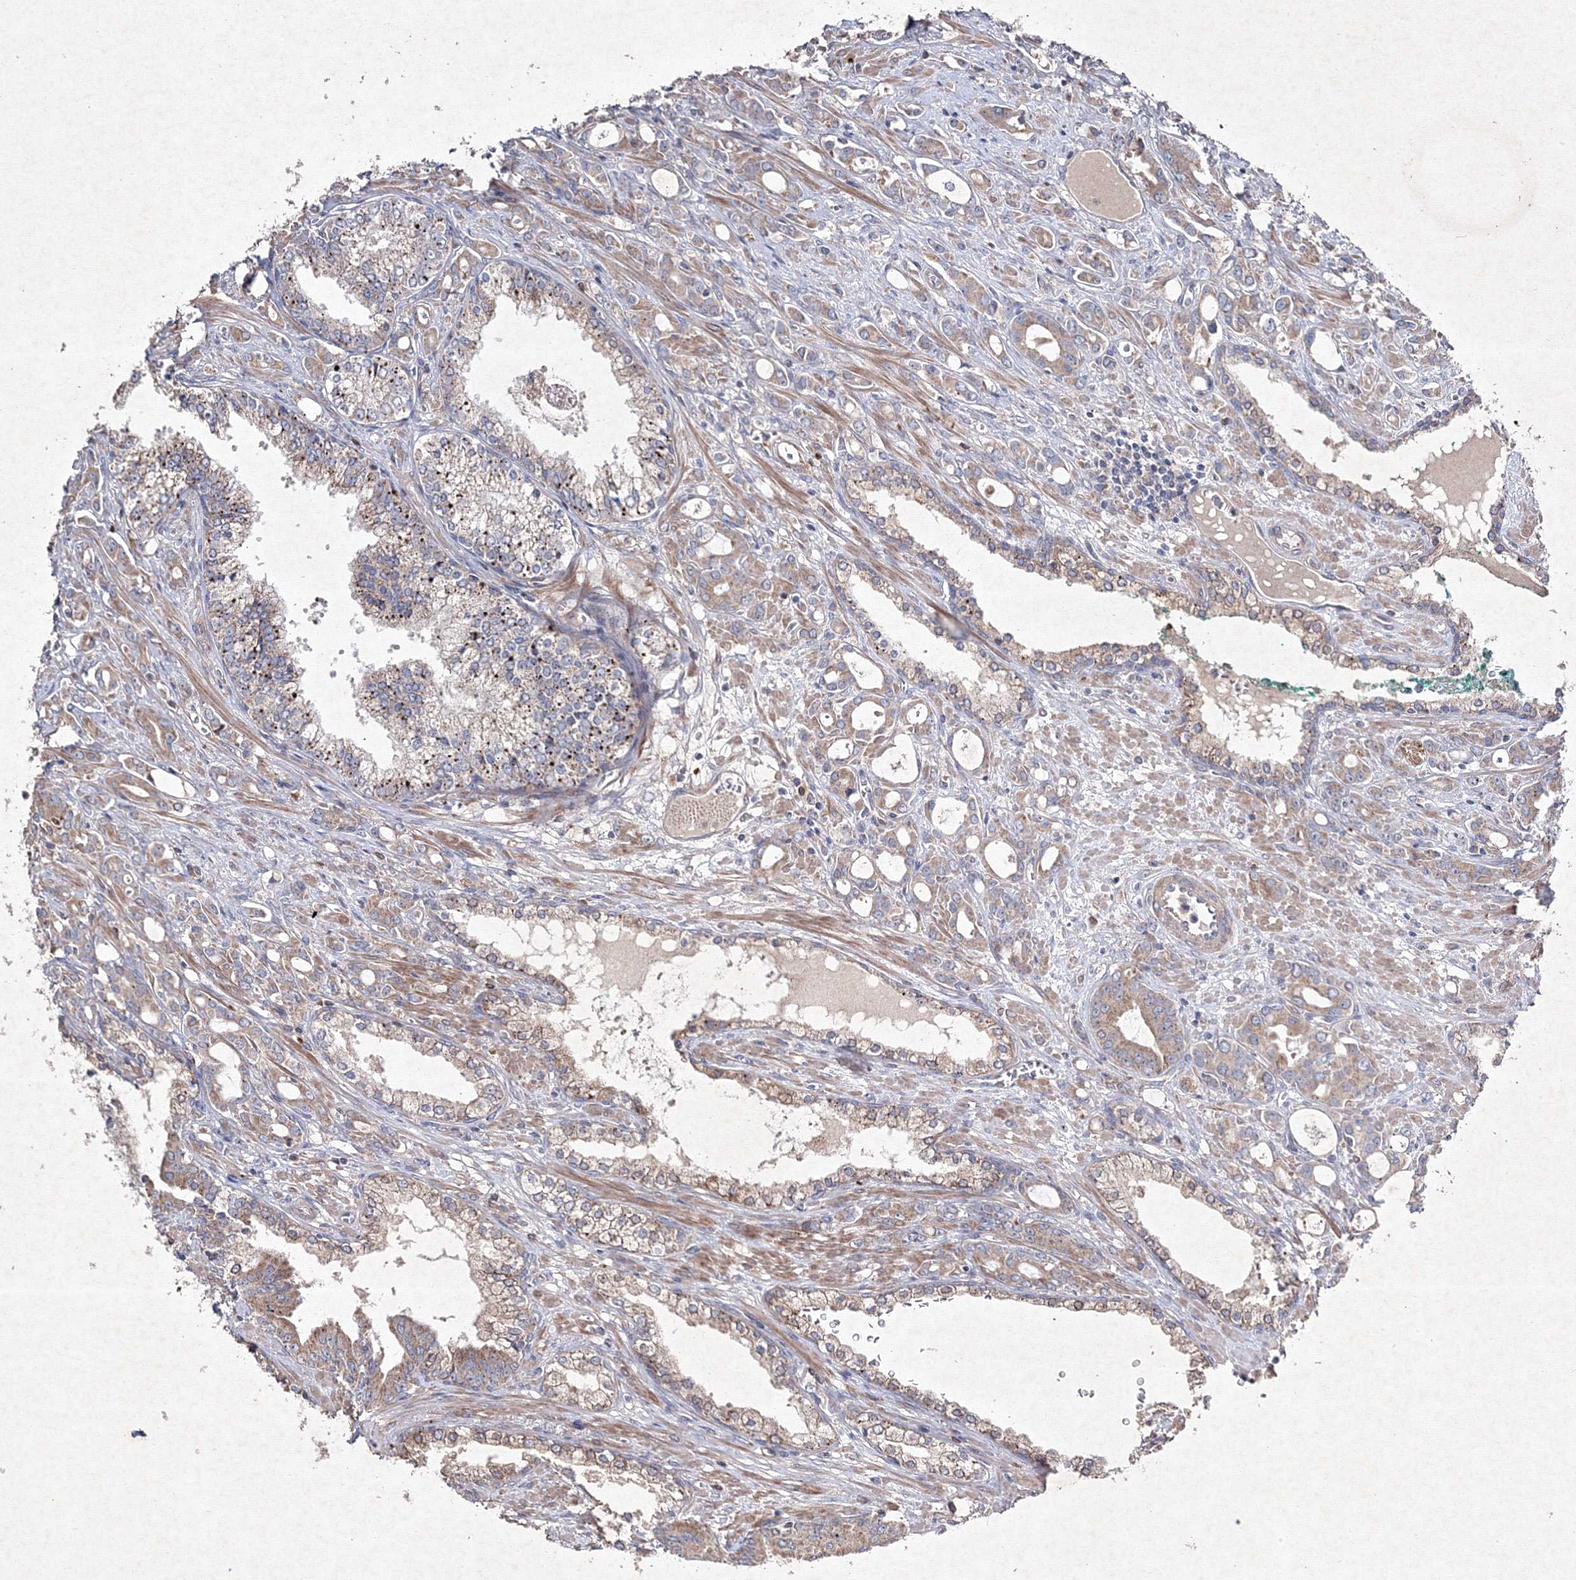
{"staining": {"intensity": "weak", "quantity": ">75%", "location": "cytoplasmic/membranous"}, "tissue": "prostate cancer", "cell_type": "Tumor cells", "image_type": "cancer", "snomed": [{"axis": "morphology", "description": "Adenocarcinoma, High grade"}, {"axis": "topography", "description": "Prostate"}], "caption": "Protein expression by IHC shows weak cytoplasmic/membranous staining in about >75% of tumor cells in prostate cancer.", "gene": "GFM1", "patient": {"sex": "male", "age": 72}}